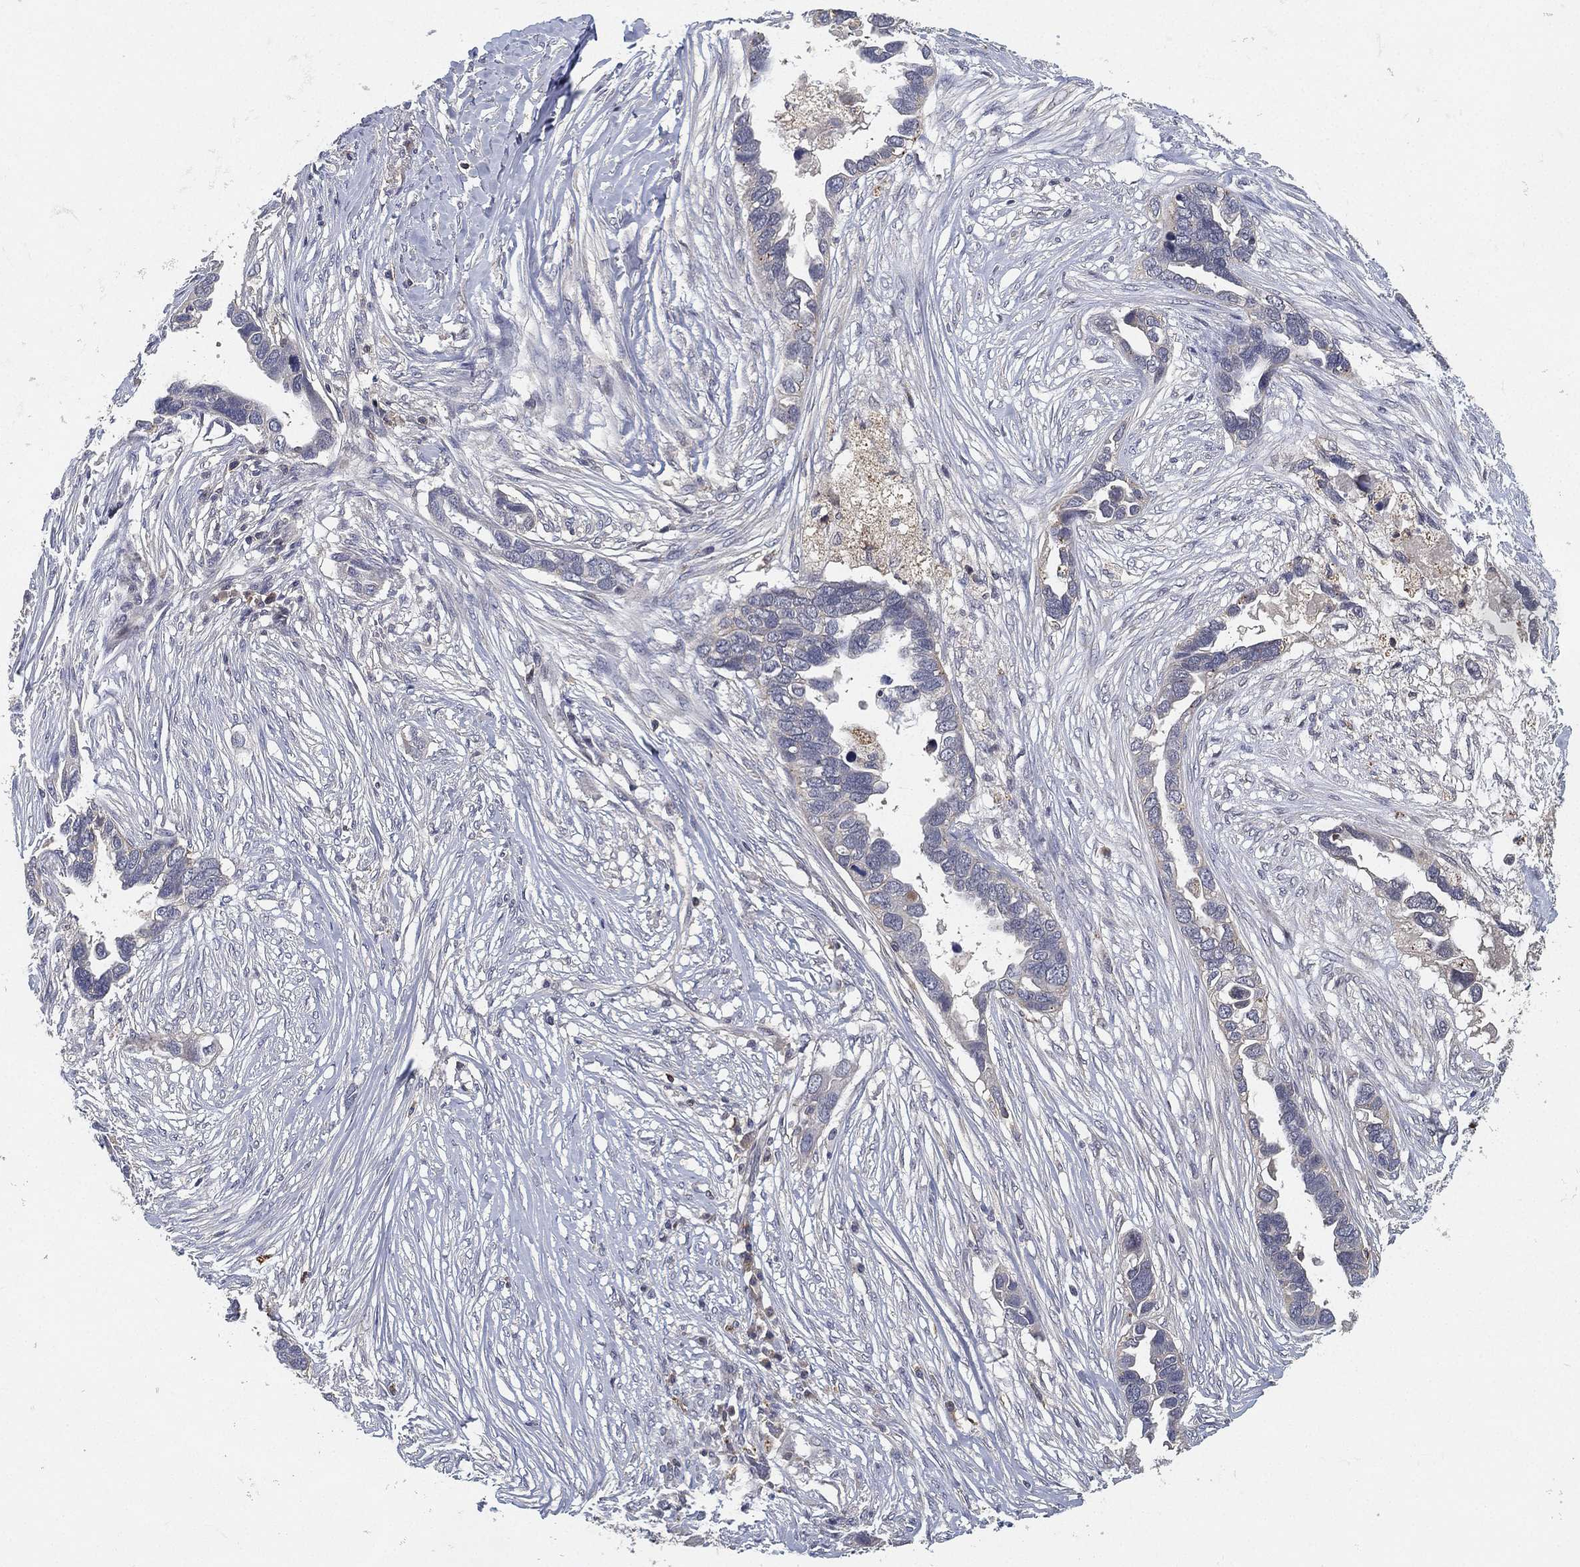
{"staining": {"intensity": "negative", "quantity": "none", "location": "none"}, "tissue": "ovarian cancer", "cell_type": "Tumor cells", "image_type": "cancer", "snomed": [{"axis": "morphology", "description": "Cystadenocarcinoma, serous, NOS"}, {"axis": "topography", "description": "Ovary"}], "caption": "This is a photomicrograph of immunohistochemistry staining of serous cystadenocarcinoma (ovarian), which shows no positivity in tumor cells. (DAB IHC with hematoxylin counter stain).", "gene": "CFAP251", "patient": {"sex": "female", "age": 54}}